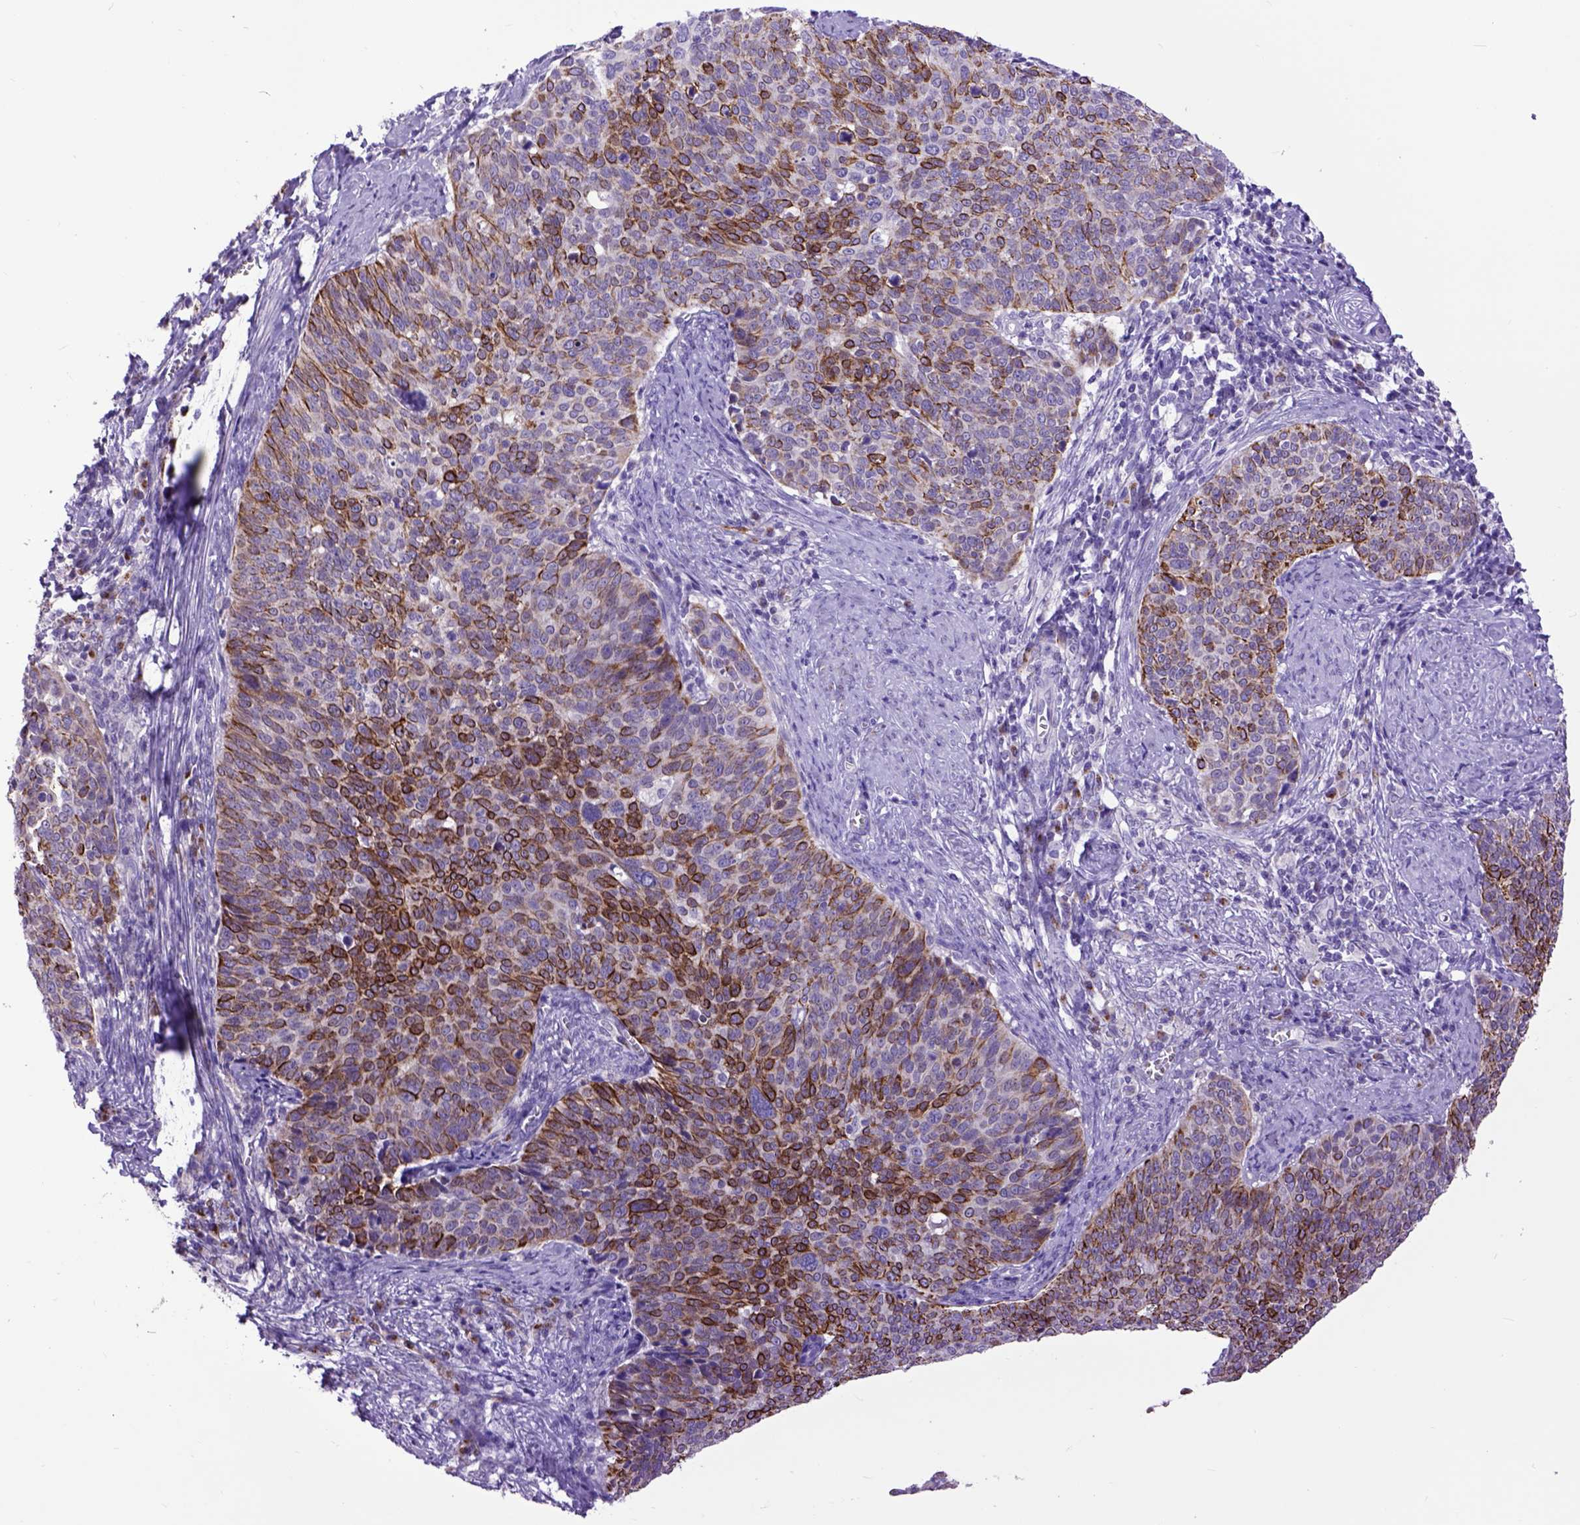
{"staining": {"intensity": "strong", "quantity": "25%-75%", "location": "cytoplasmic/membranous"}, "tissue": "cervical cancer", "cell_type": "Tumor cells", "image_type": "cancer", "snomed": [{"axis": "morphology", "description": "Normal tissue, NOS"}, {"axis": "morphology", "description": "Squamous cell carcinoma, NOS"}, {"axis": "topography", "description": "Cervix"}], "caption": "About 25%-75% of tumor cells in human squamous cell carcinoma (cervical) demonstrate strong cytoplasmic/membranous protein positivity as visualized by brown immunohistochemical staining.", "gene": "RAB25", "patient": {"sex": "female", "age": 39}}